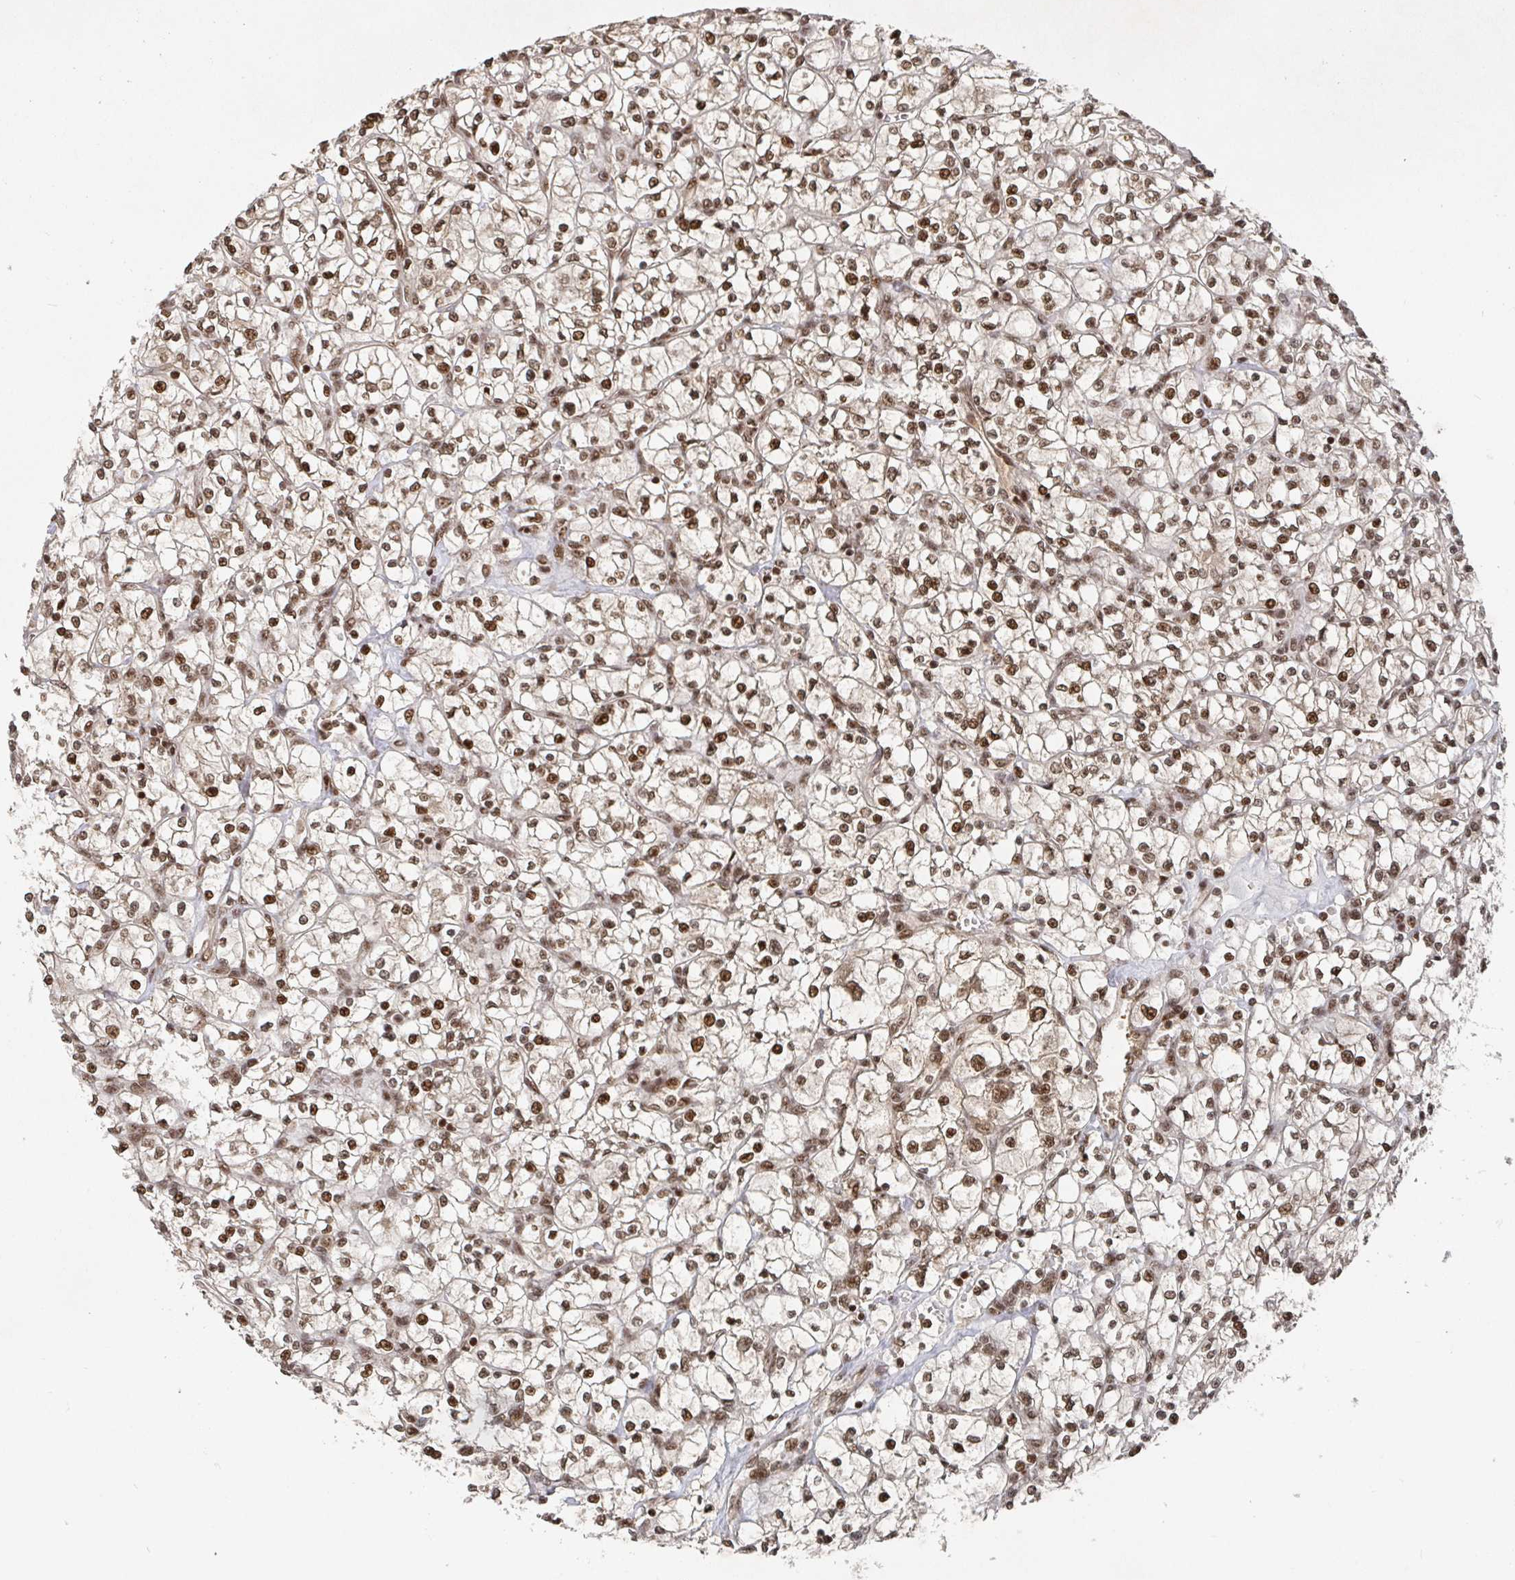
{"staining": {"intensity": "moderate", "quantity": ">75%", "location": "nuclear"}, "tissue": "renal cancer", "cell_type": "Tumor cells", "image_type": "cancer", "snomed": [{"axis": "morphology", "description": "Adenocarcinoma, NOS"}, {"axis": "topography", "description": "Kidney"}], "caption": "Immunohistochemical staining of human adenocarcinoma (renal) reveals medium levels of moderate nuclear protein expression in approximately >75% of tumor cells.", "gene": "ZDHHC12", "patient": {"sex": "female", "age": 64}}